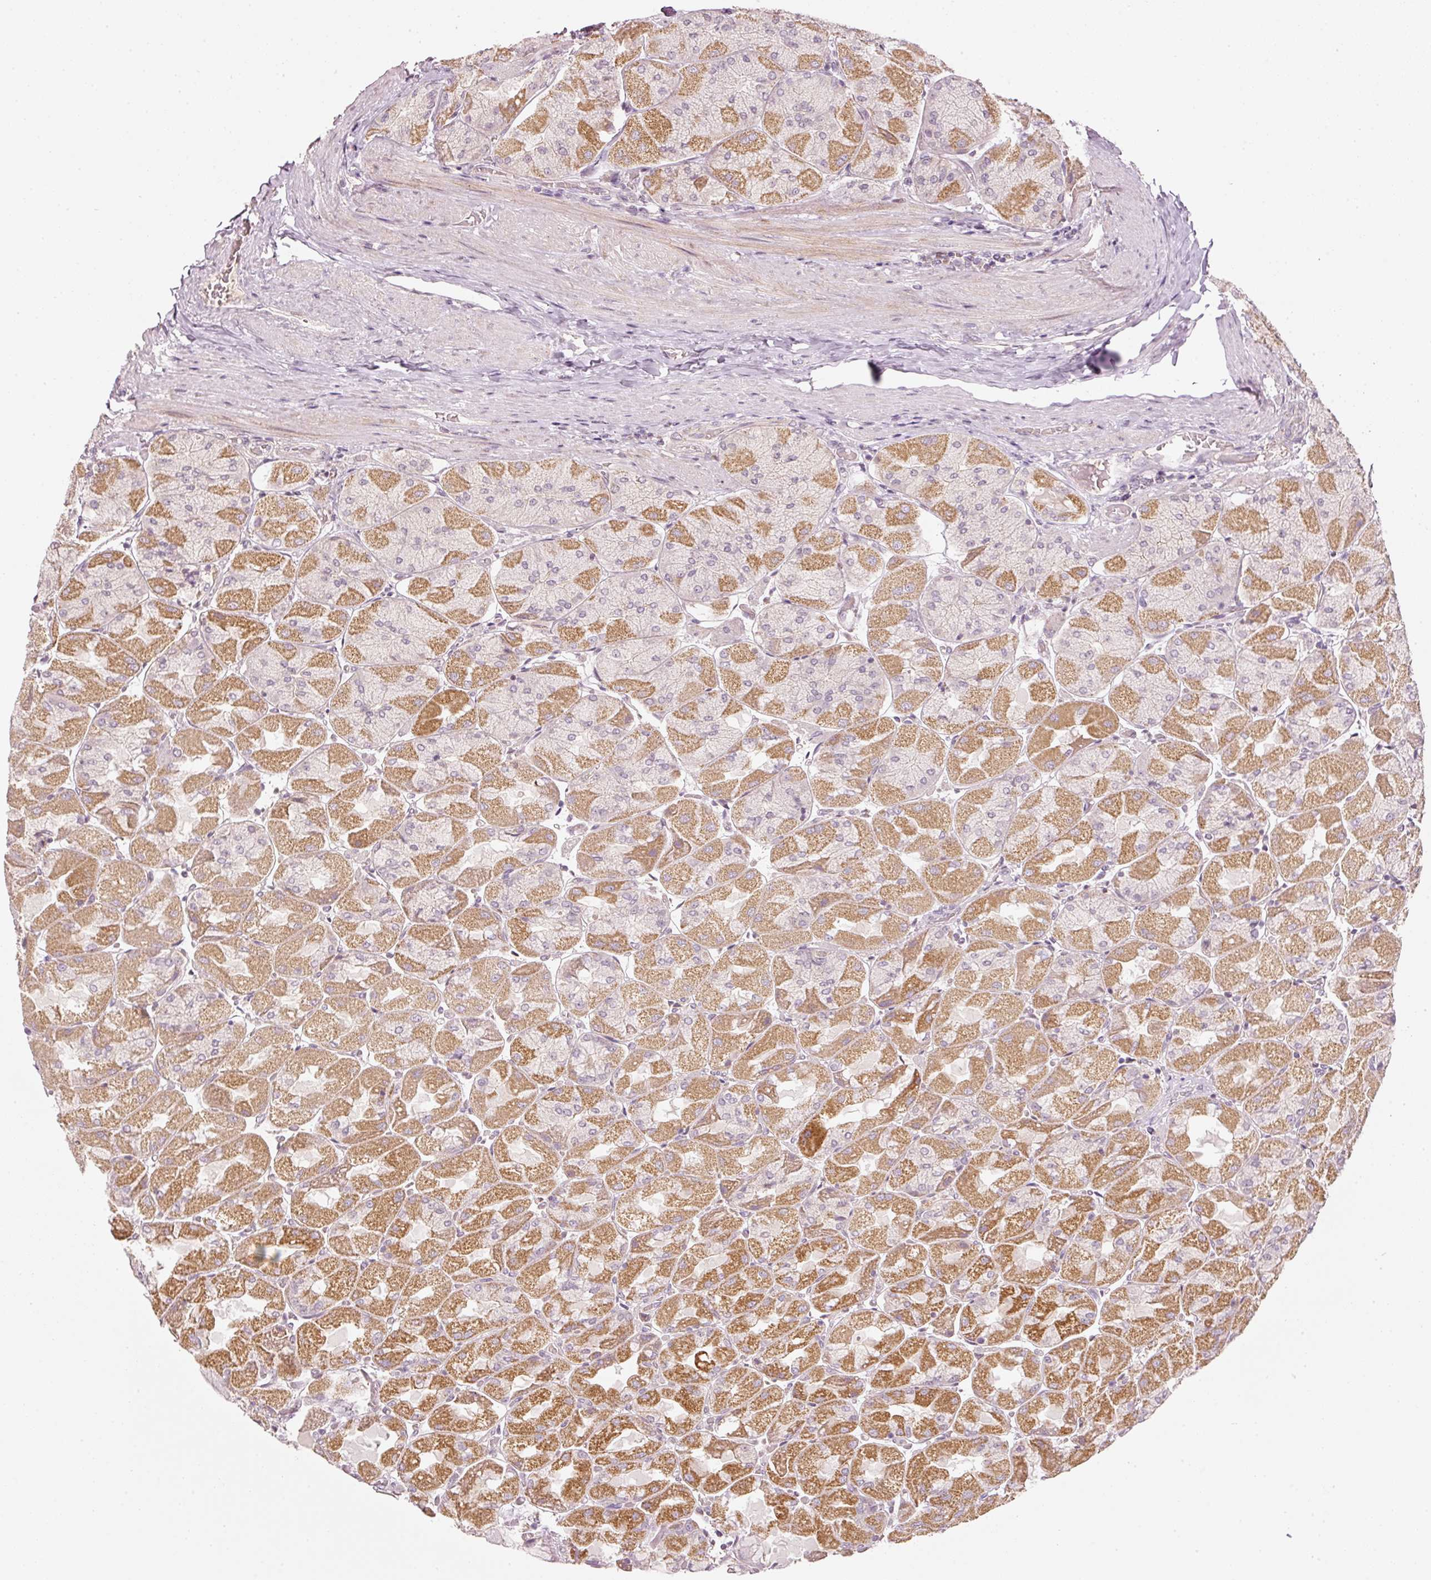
{"staining": {"intensity": "strong", "quantity": "25%-75%", "location": "cytoplasmic/membranous"}, "tissue": "stomach", "cell_type": "Glandular cells", "image_type": "normal", "snomed": [{"axis": "morphology", "description": "Normal tissue, NOS"}, {"axis": "topography", "description": "Stomach"}], "caption": "This histopathology image demonstrates immunohistochemistry staining of unremarkable human stomach, with high strong cytoplasmic/membranous expression in approximately 25%-75% of glandular cells.", "gene": "TOB2", "patient": {"sex": "female", "age": 61}}